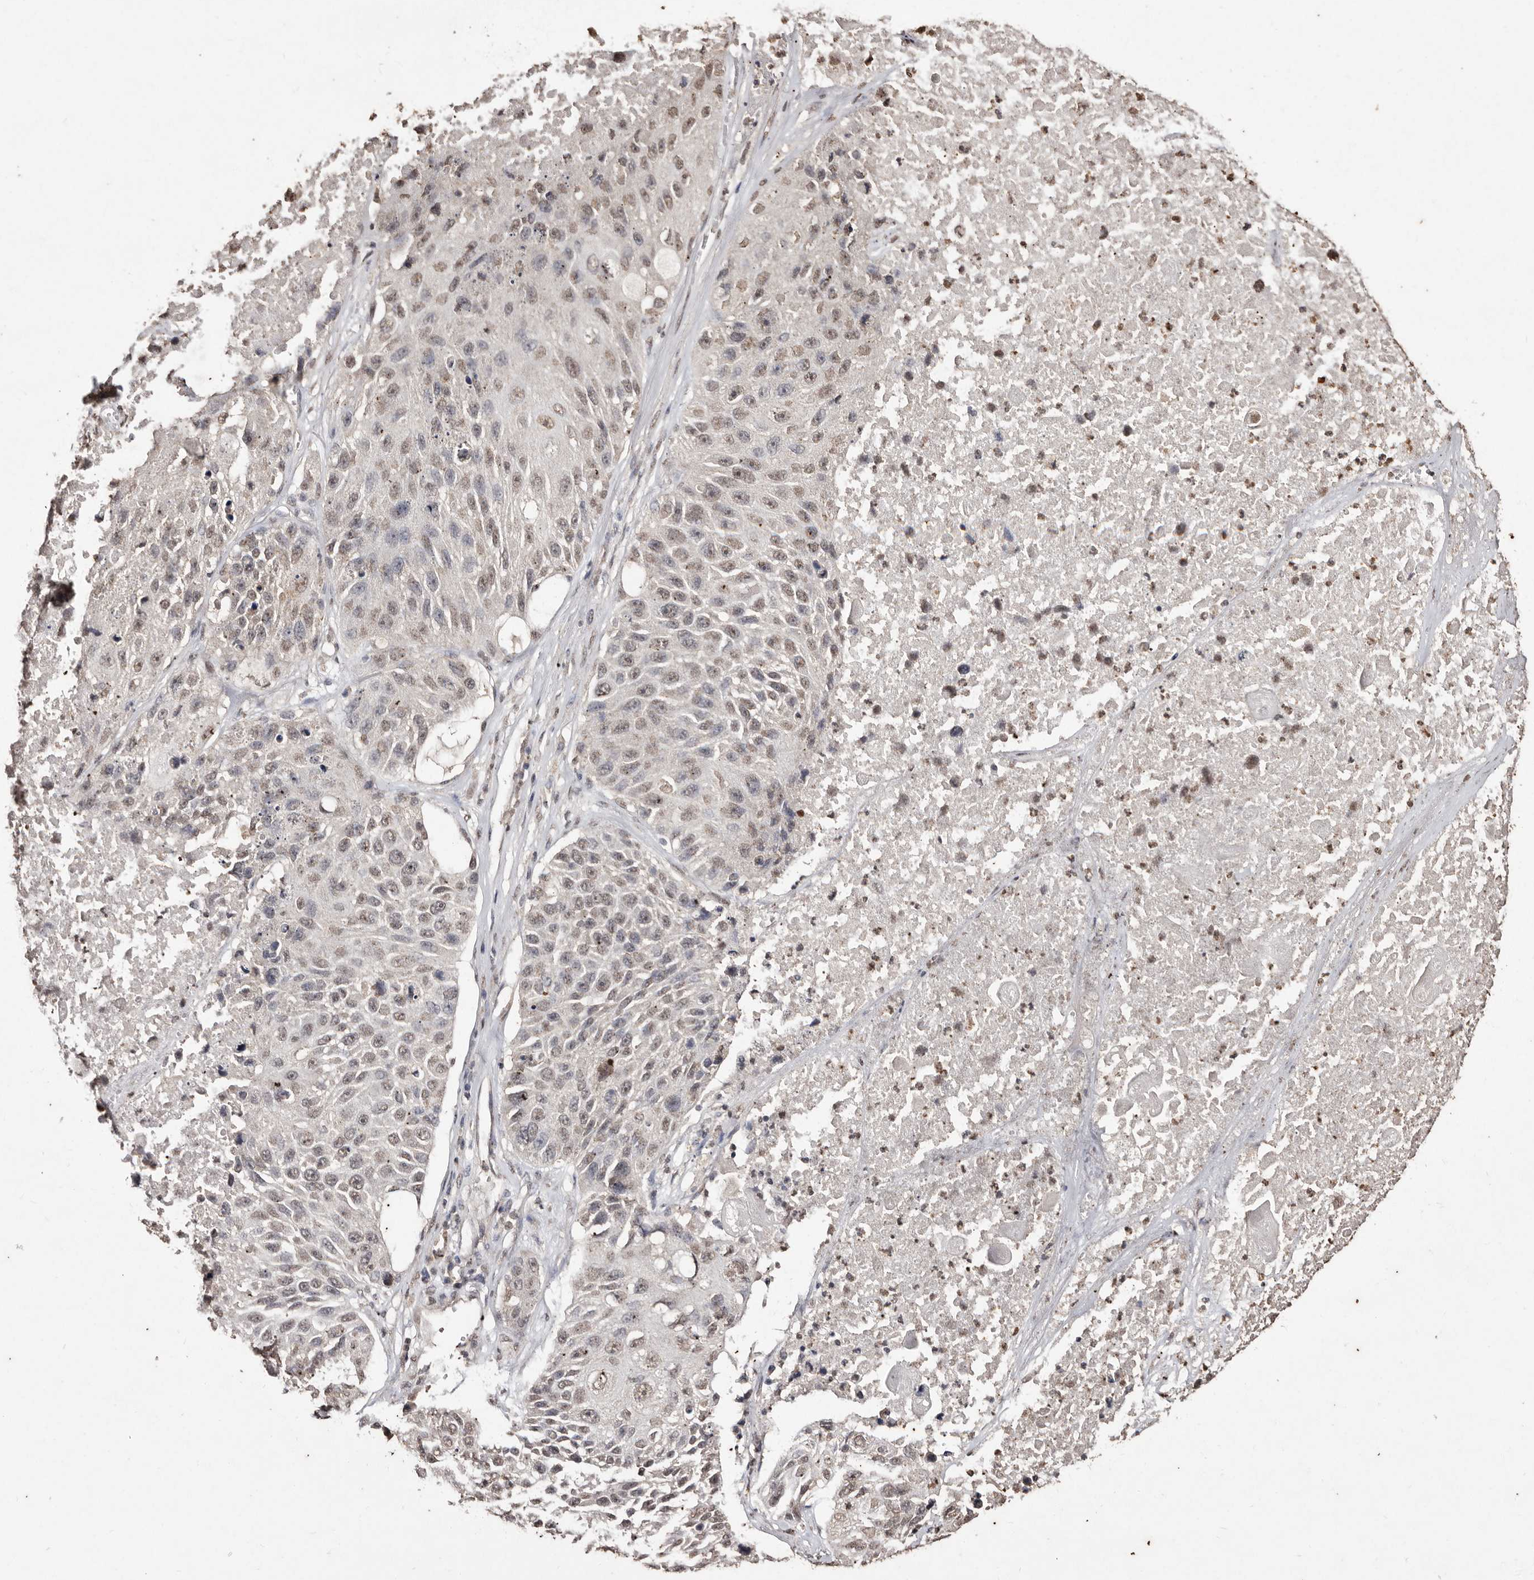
{"staining": {"intensity": "moderate", "quantity": "25%-75%", "location": "nuclear"}, "tissue": "lung cancer", "cell_type": "Tumor cells", "image_type": "cancer", "snomed": [{"axis": "morphology", "description": "Squamous cell carcinoma, NOS"}, {"axis": "topography", "description": "Lung"}], "caption": "A brown stain shows moderate nuclear positivity of a protein in human lung cancer tumor cells.", "gene": "ERBB4", "patient": {"sex": "male", "age": 61}}